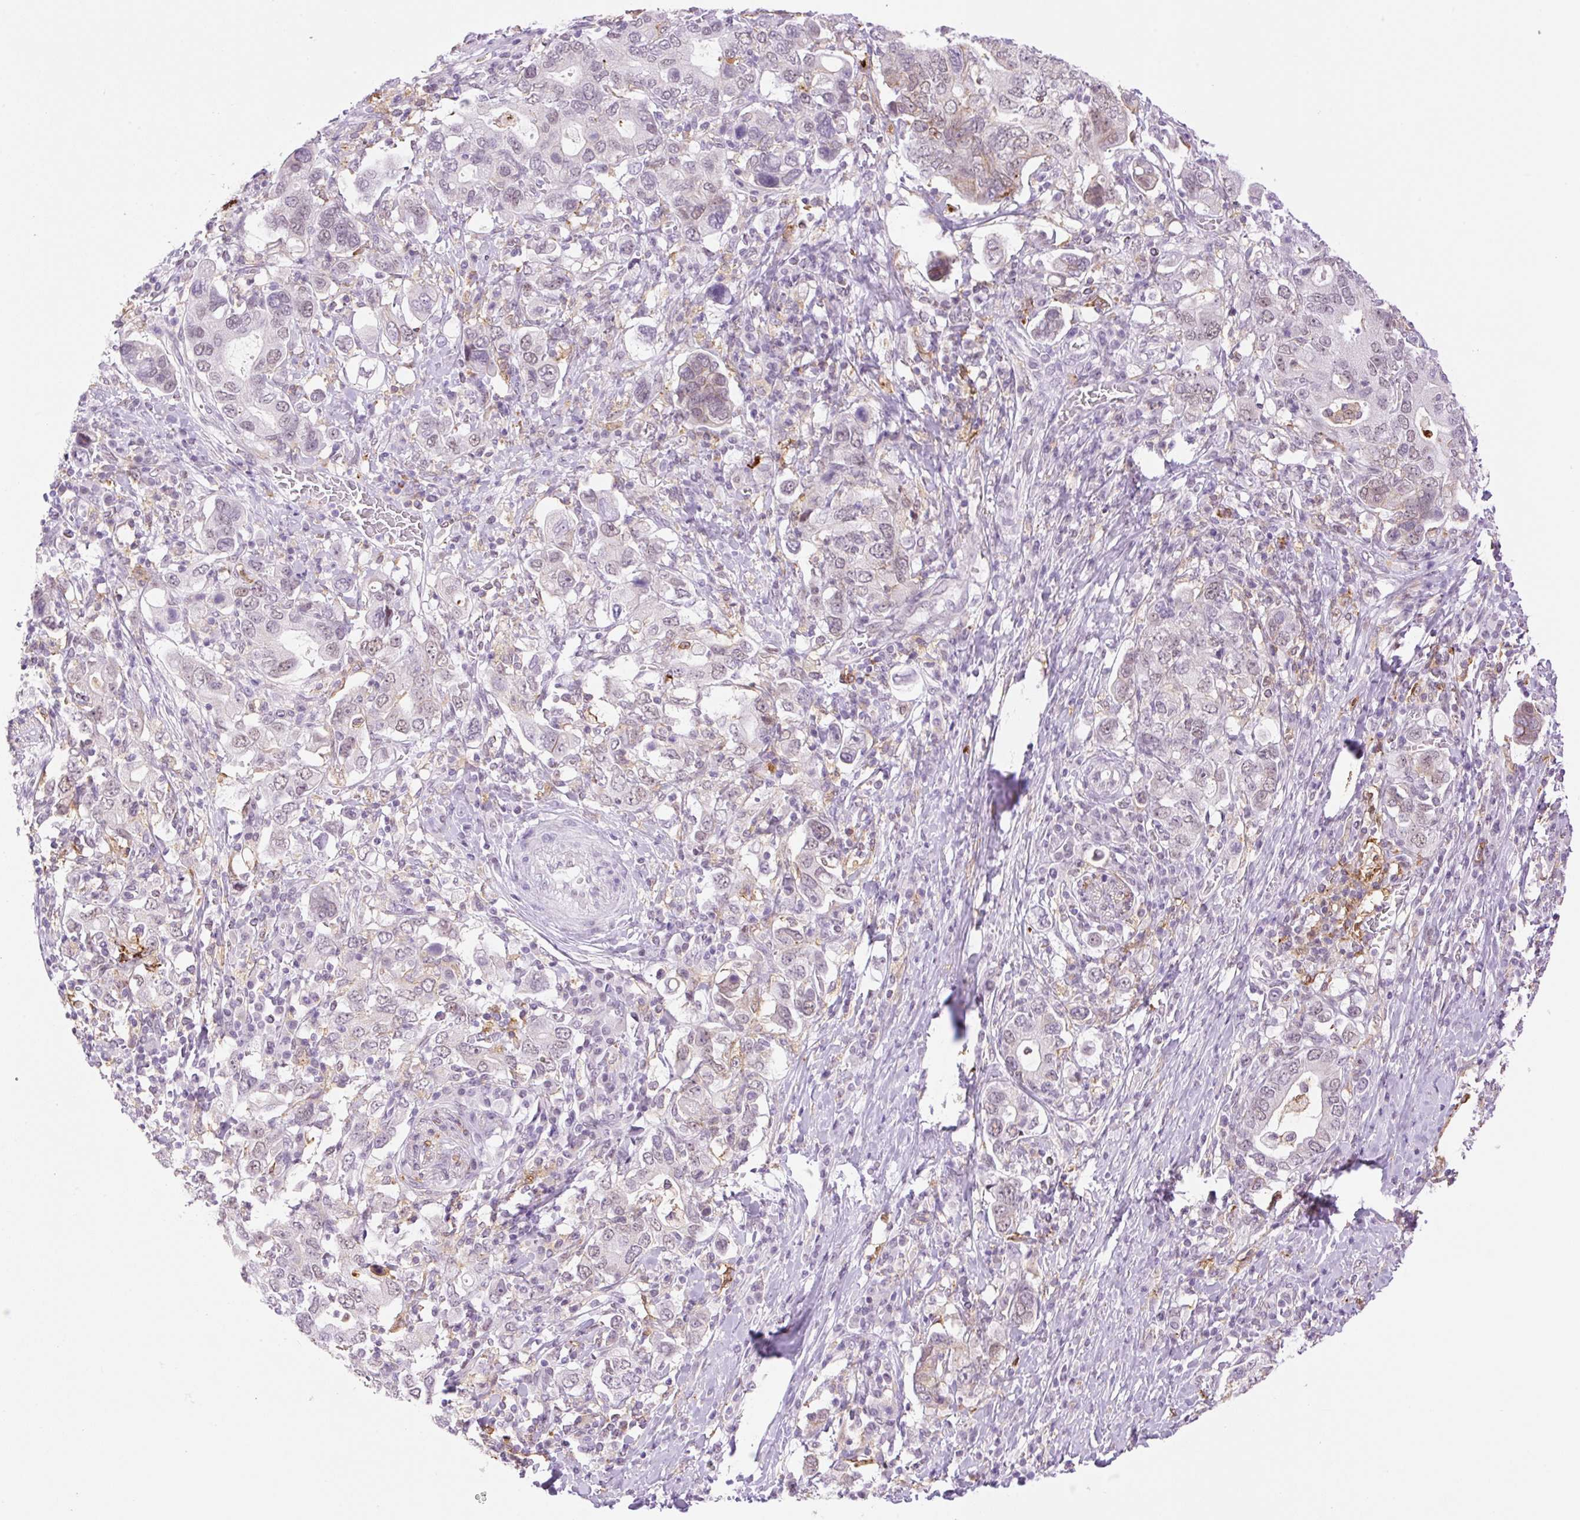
{"staining": {"intensity": "weak", "quantity": "25%-75%", "location": "nuclear"}, "tissue": "stomach cancer", "cell_type": "Tumor cells", "image_type": "cancer", "snomed": [{"axis": "morphology", "description": "Adenocarcinoma, NOS"}, {"axis": "topography", "description": "Stomach, upper"}, {"axis": "topography", "description": "Stomach"}], "caption": "Immunohistochemistry (DAB (3,3'-diaminobenzidine)) staining of human adenocarcinoma (stomach) reveals weak nuclear protein expression in about 25%-75% of tumor cells. (DAB (3,3'-diaminobenzidine) IHC, brown staining for protein, blue staining for nuclei).", "gene": "PALM3", "patient": {"sex": "male", "age": 62}}